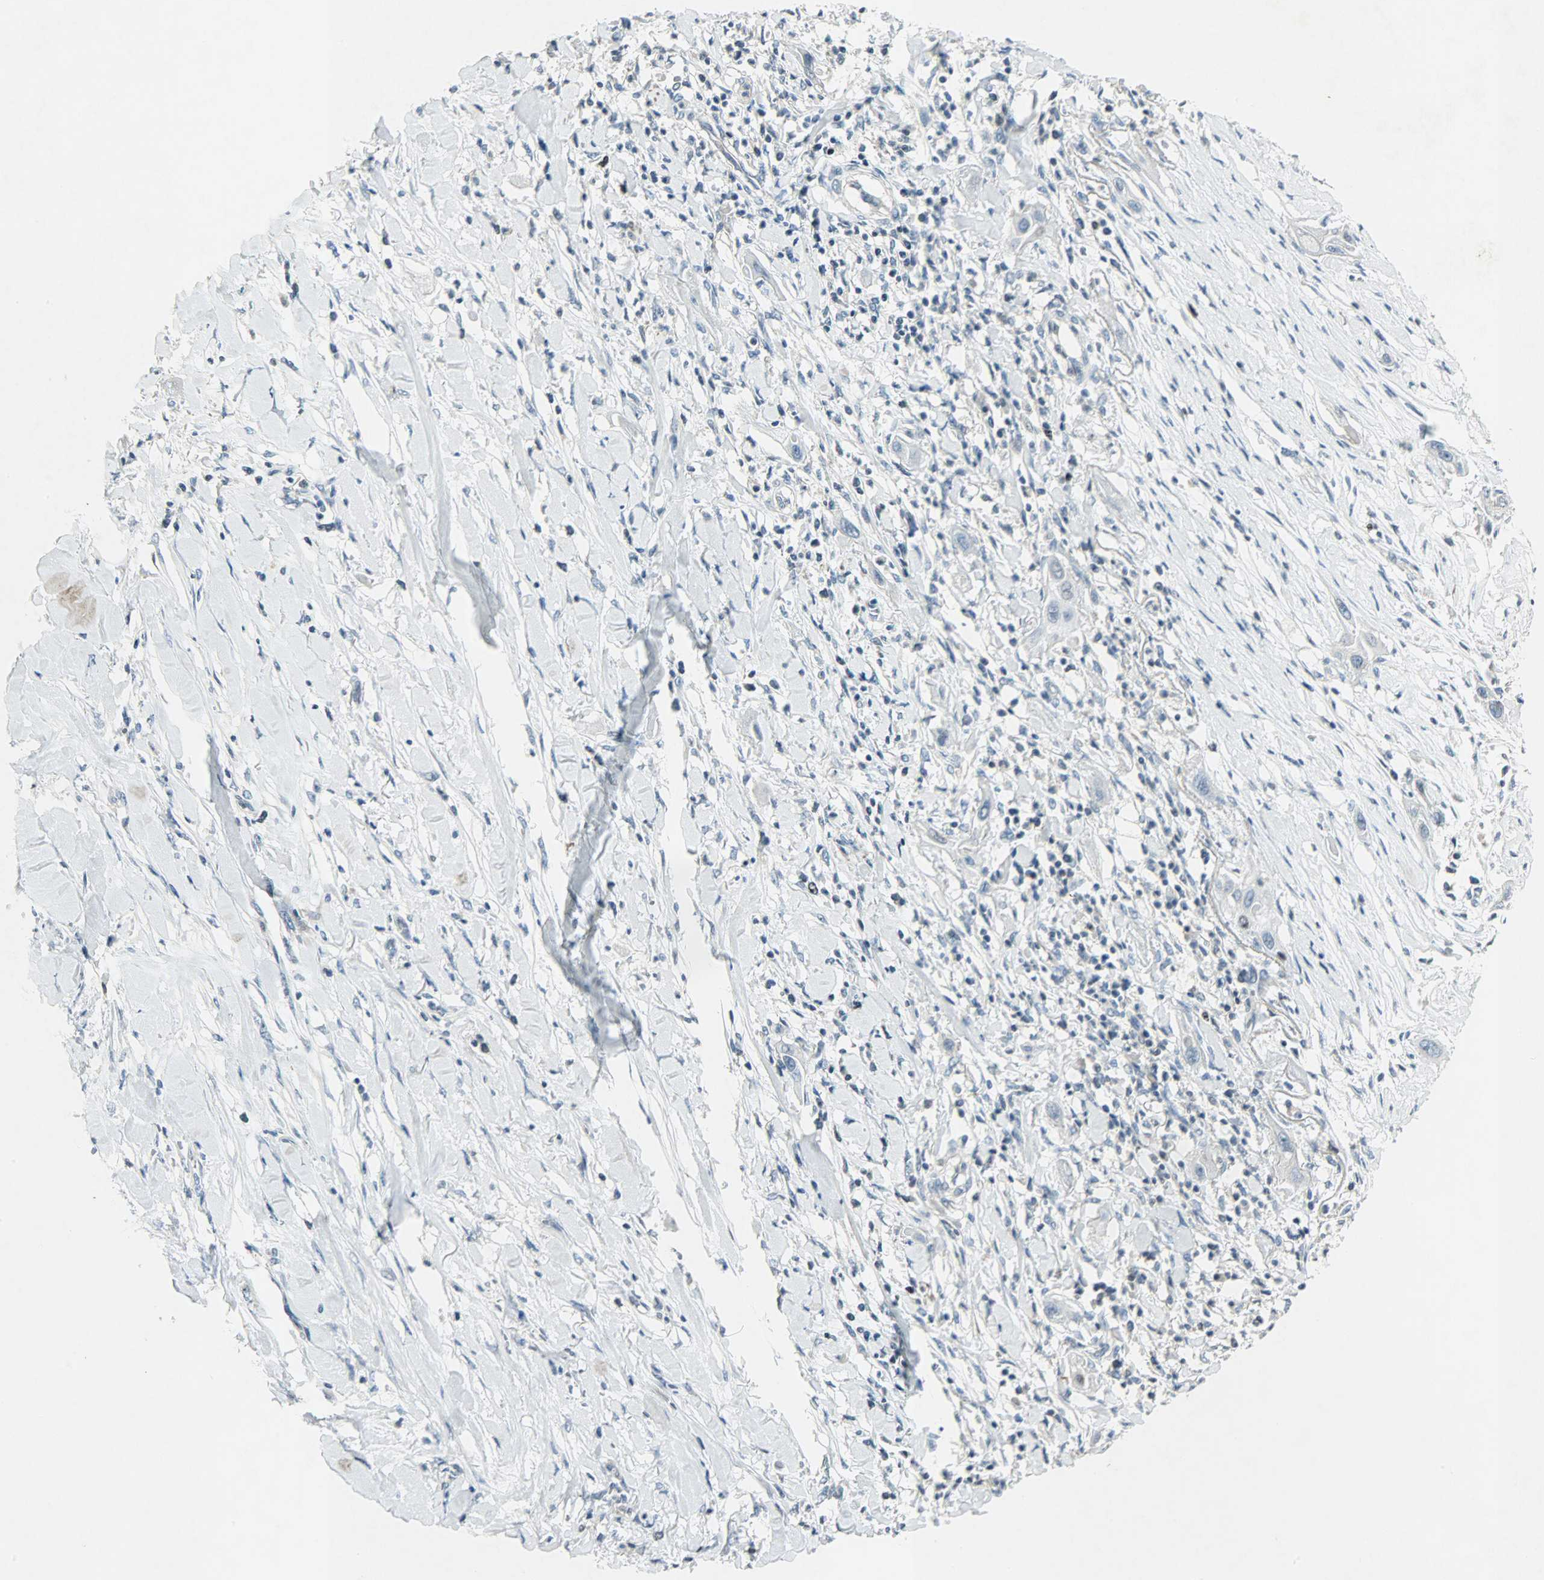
{"staining": {"intensity": "negative", "quantity": "none", "location": "none"}, "tissue": "lung cancer", "cell_type": "Tumor cells", "image_type": "cancer", "snomed": [{"axis": "morphology", "description": "Squamous cell carcinoma, NOS"}, {"axis": "topography", "description": "Lung"}], "caption": "A high-resolution histopathology image shows IHC staining of lung cancer (squamous cell carcinoma), which shows no significant positivity in tumor cells.", "gene": "AURKB", "patient": {"sex": "female", "age": 47}}